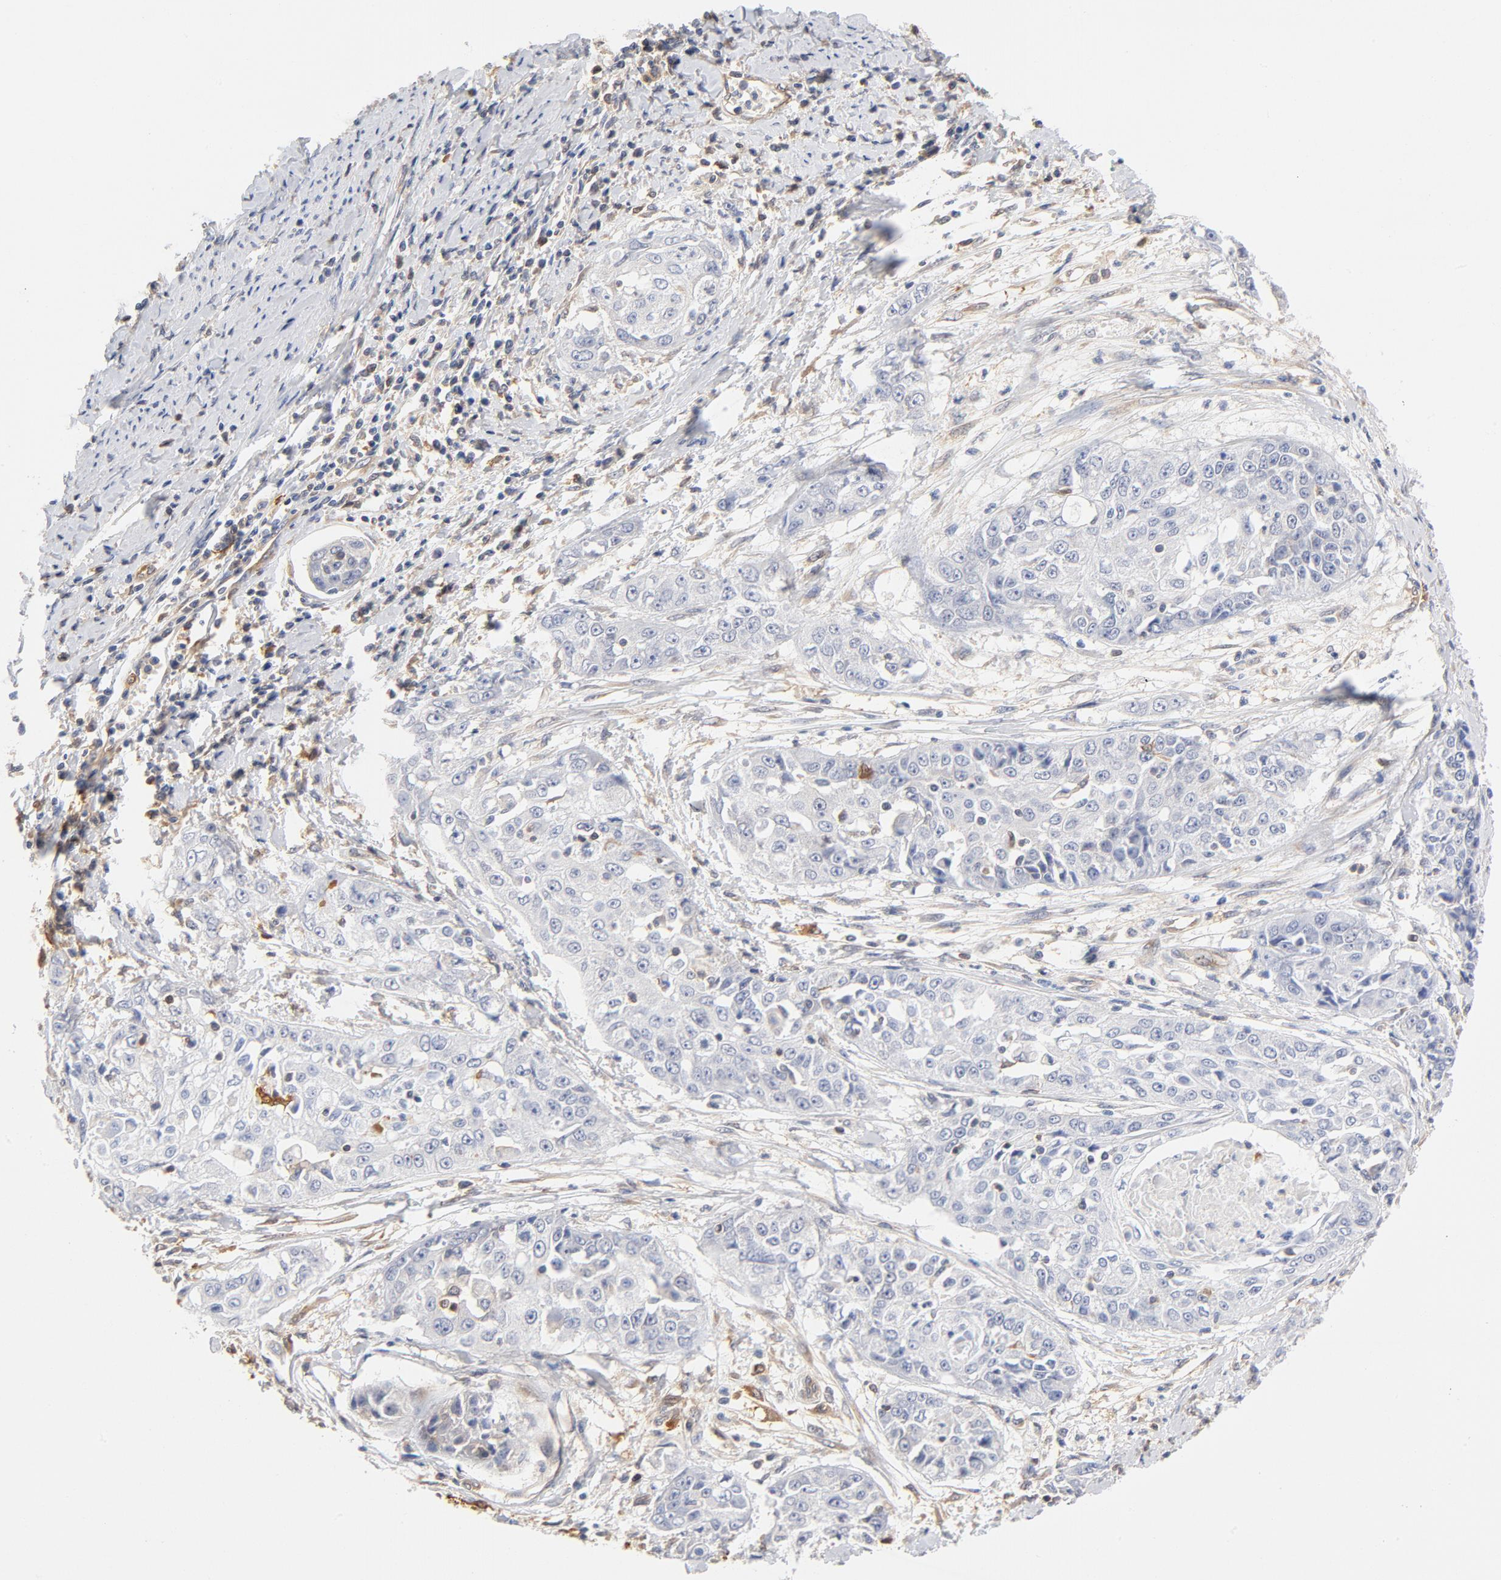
{"staining": {"intensity": "negative", "quantity": "none", "location": "none"}, "tissue": "cervical cancer", "cell_type": "Tumor cells", "image_type": "cancer", "snomed": [{"axis": "morphology", "description": "Squamous cell carcinoma, NOS"}, {"axis": "topography", "description": "Cervix"}], "caption": "Tumor cells are negative for protein expression in human squamous cell carcinoma (cervical).", "gene": "ASMTL", "patient": {"sex": "female", "age": 64}}